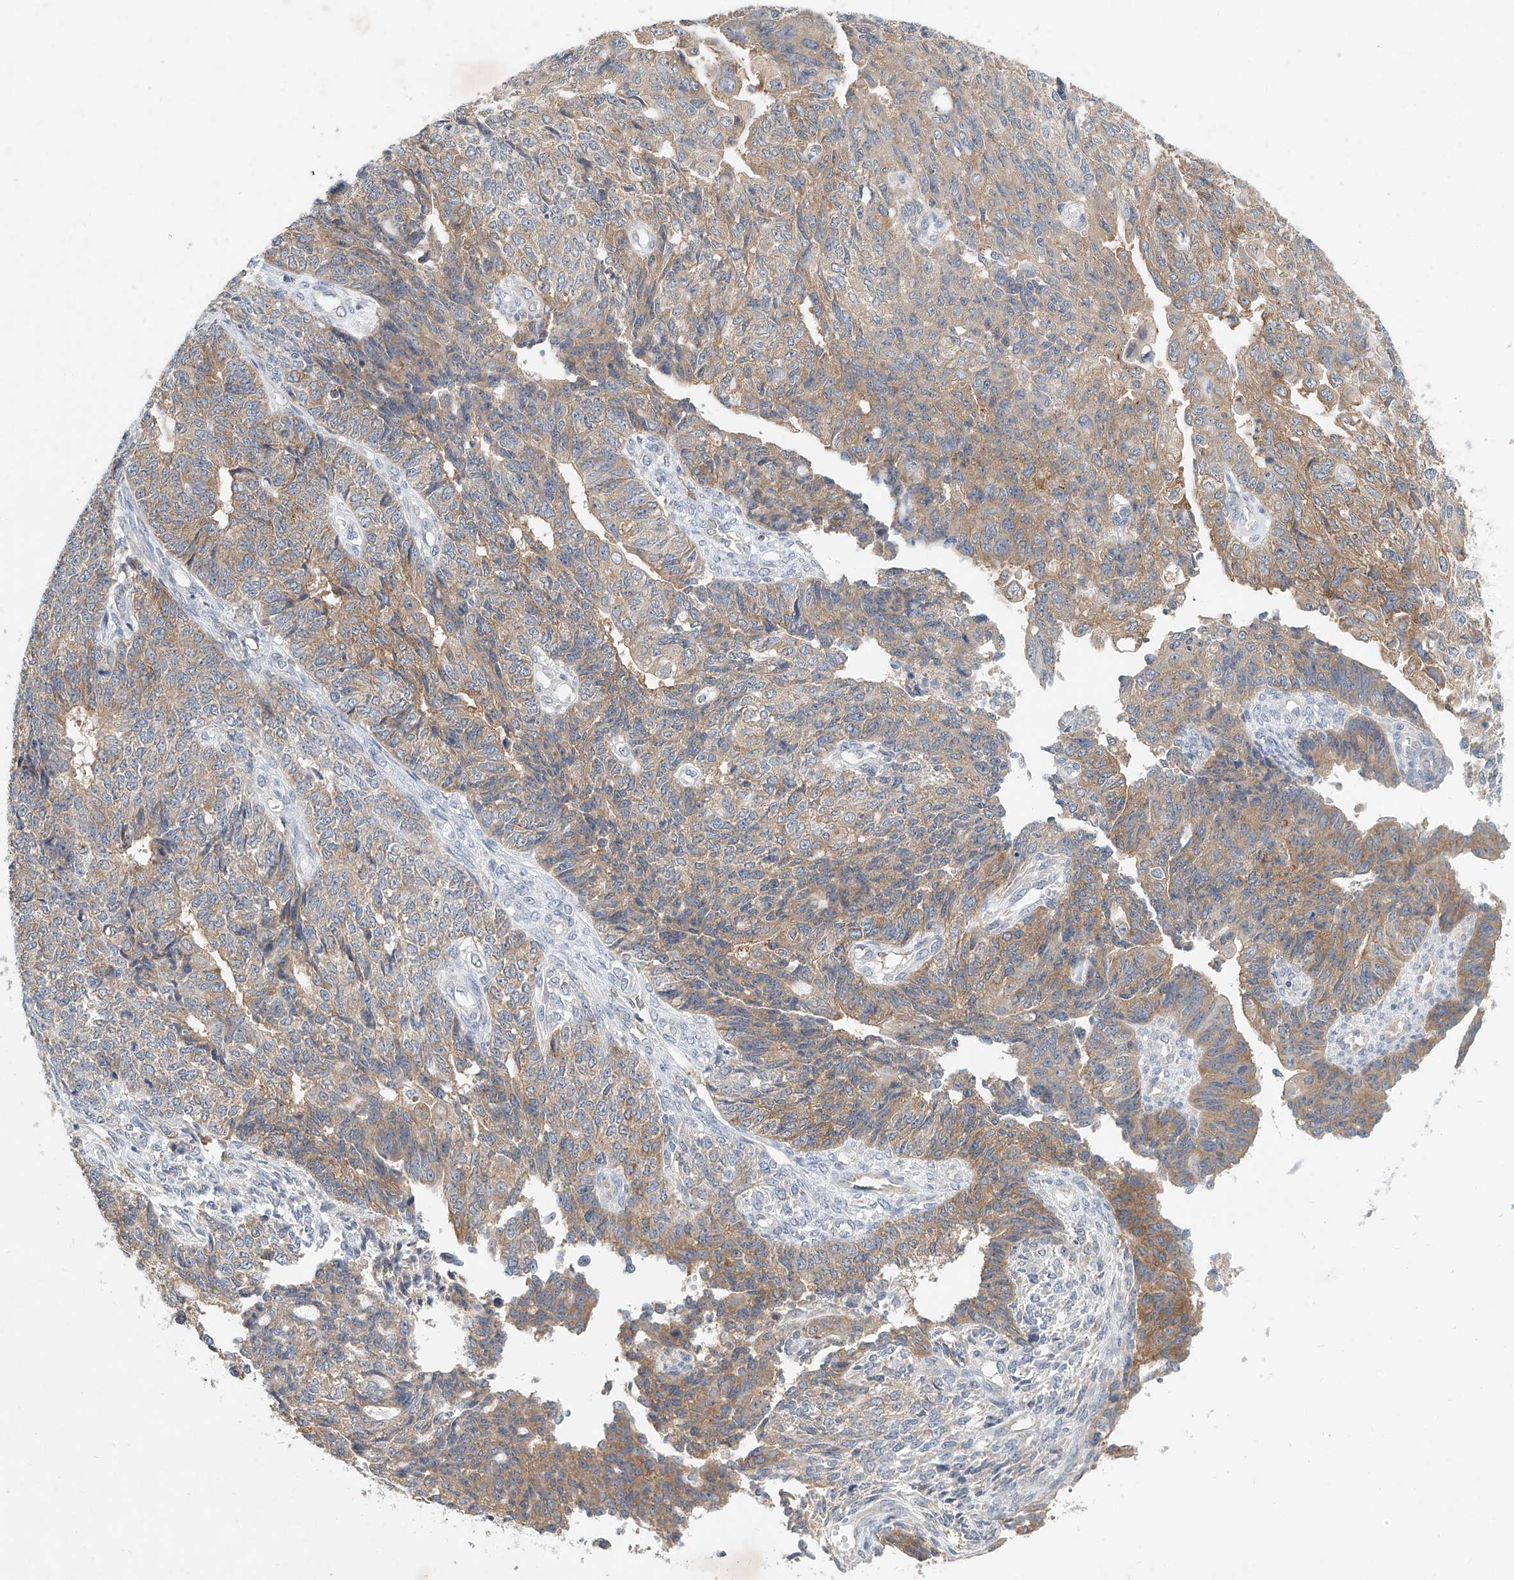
{"staining": {"intensity": "moderate", "quantity": "<25%", "location": "cytoplasmic/membranous"}, "tissue": "endometrial cancer", "cell_type": "Tumor cells", "image_type": "cancer", "snomed": [{"axis": "morphology", "description": "Adenocarcinoma, NOS"}, {"axis": "topography", "description": "Endometrium"}], "caption": "Immunohistochemistry (IHC) image of neoplastic tissue: adenocarcinoma (endometrial) stained using immunohistochemistry (IHC) shows low levels of moderate protein expression localized specifically in the cytoplasmic/membranous of tumor cells, appearing as a cytoplasmic/membranous brown color.", "gene": "CARMIL1", "patient": {"sex": "female", "age": 32}}